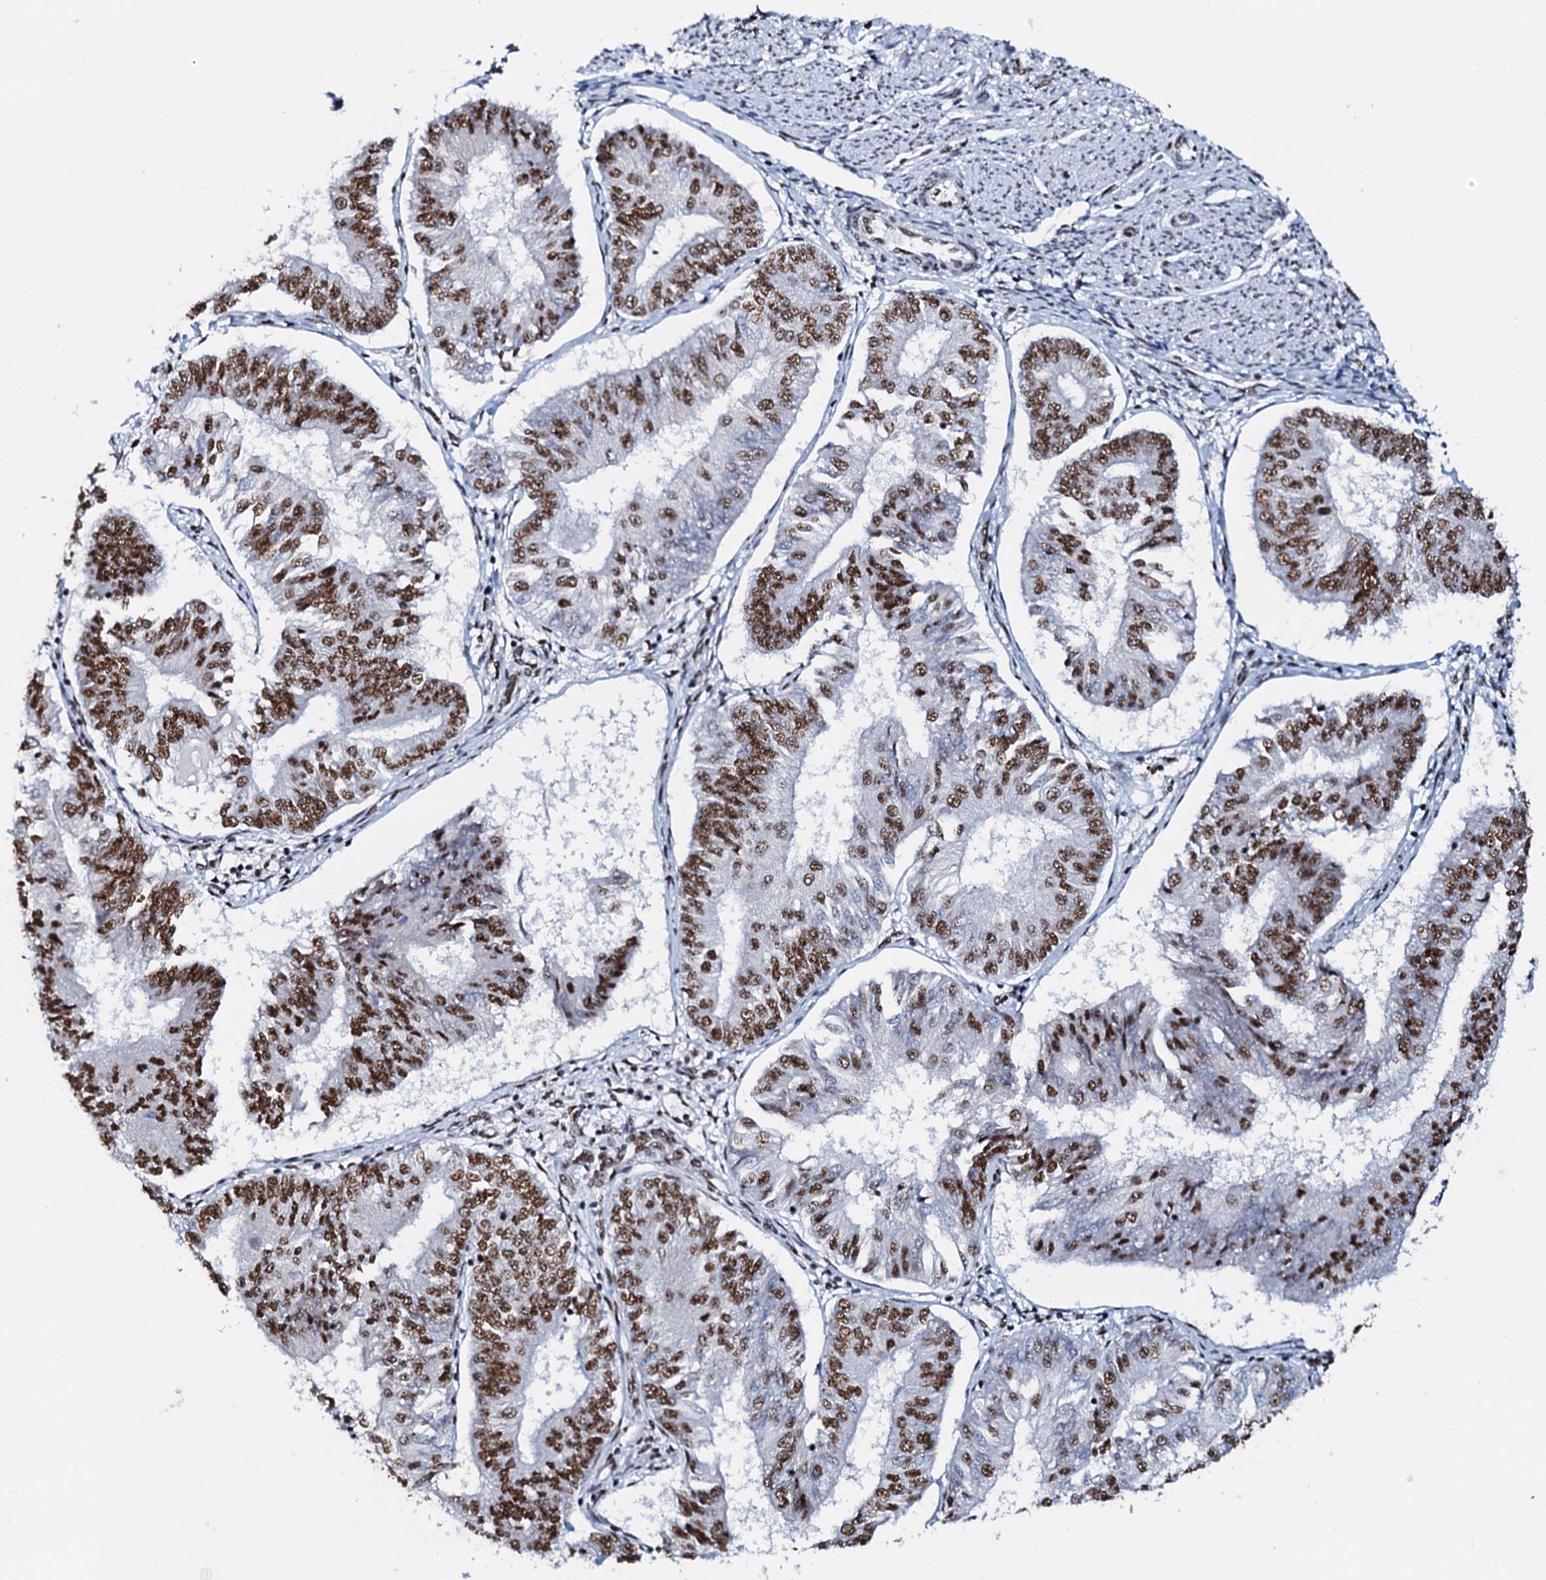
{"staining": {"intensity": "strong", "quantity": ">75%", "location": "nuclear"}, "tissue": "endometrial cancer", "cell_type": "Tumor cells", "image_type": "cancer", "snomed": [{"axis": "morphology", "description": "Adenocarcinoma, NOS"}, {"axis": "topography", "description": "Endometrium"}], "caption": "The histopathology image demonstrates immunohistochemical staining of endometrial cancer (adenocarcinoma). There is strong nuclear positivity is present in about >75% of tumor cells.", "gene": "NKAPD1", "patient": {"sex": "female", "age": 58}}